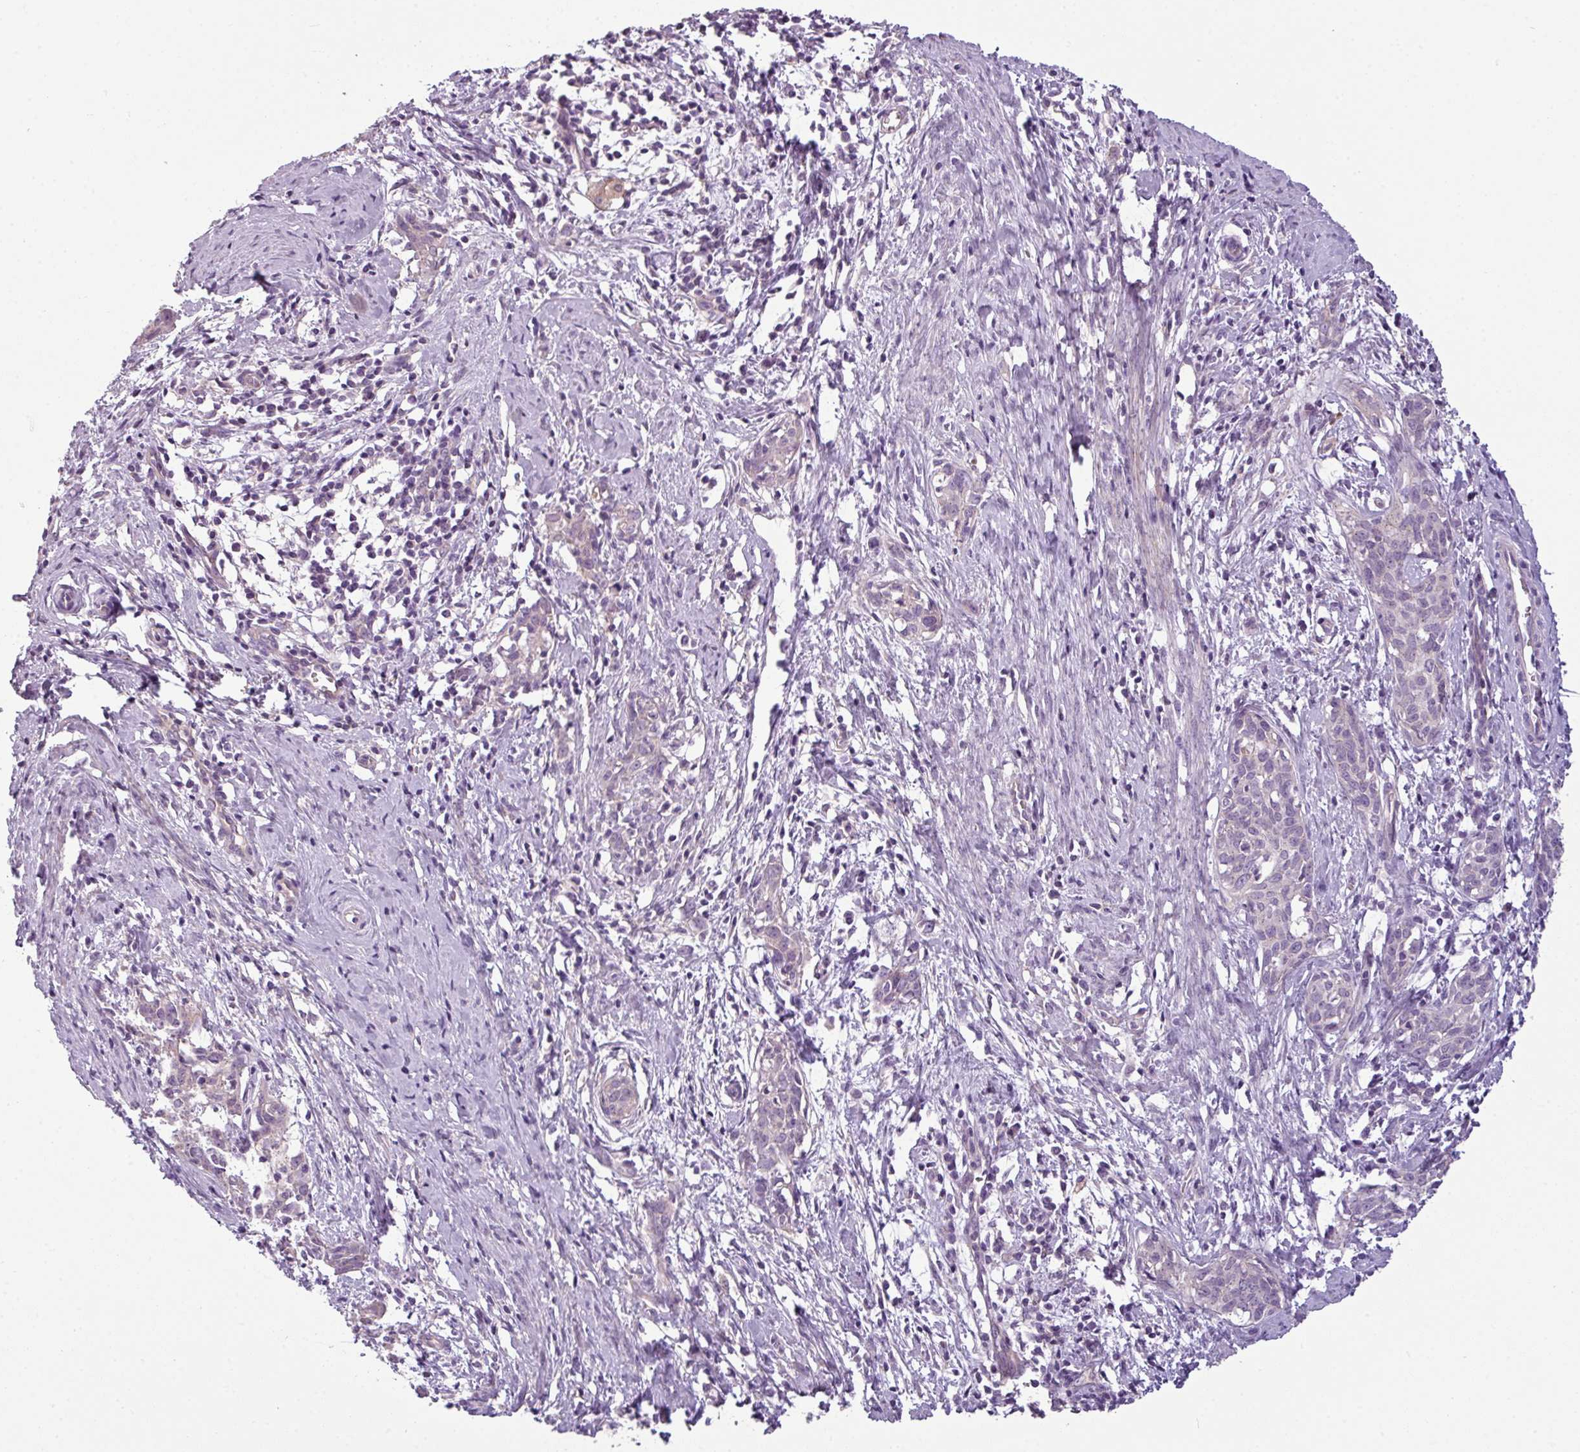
{"staining": {"intensity": "negative", "quantity": "none", "location": "none"}, "tissue": "cervical cancer", "cell_type": "Tumor cells", "image_type": "cancer", "snomed": [{"axis": "morphology", "description": "Squamous cell carcinoma, NOS"}, {"axis": "topography", "description": "Cervix"}], "caption": "DAB (3,3'-diaminobenzidine) immunohistochemical staining of human squamous cell carcinoma (cervical) shows no significant expression in tumor cells. Nuclei are stained in blue.", "gene": "TMEM178B", "patient": {"sex": "female", "age": 52}}